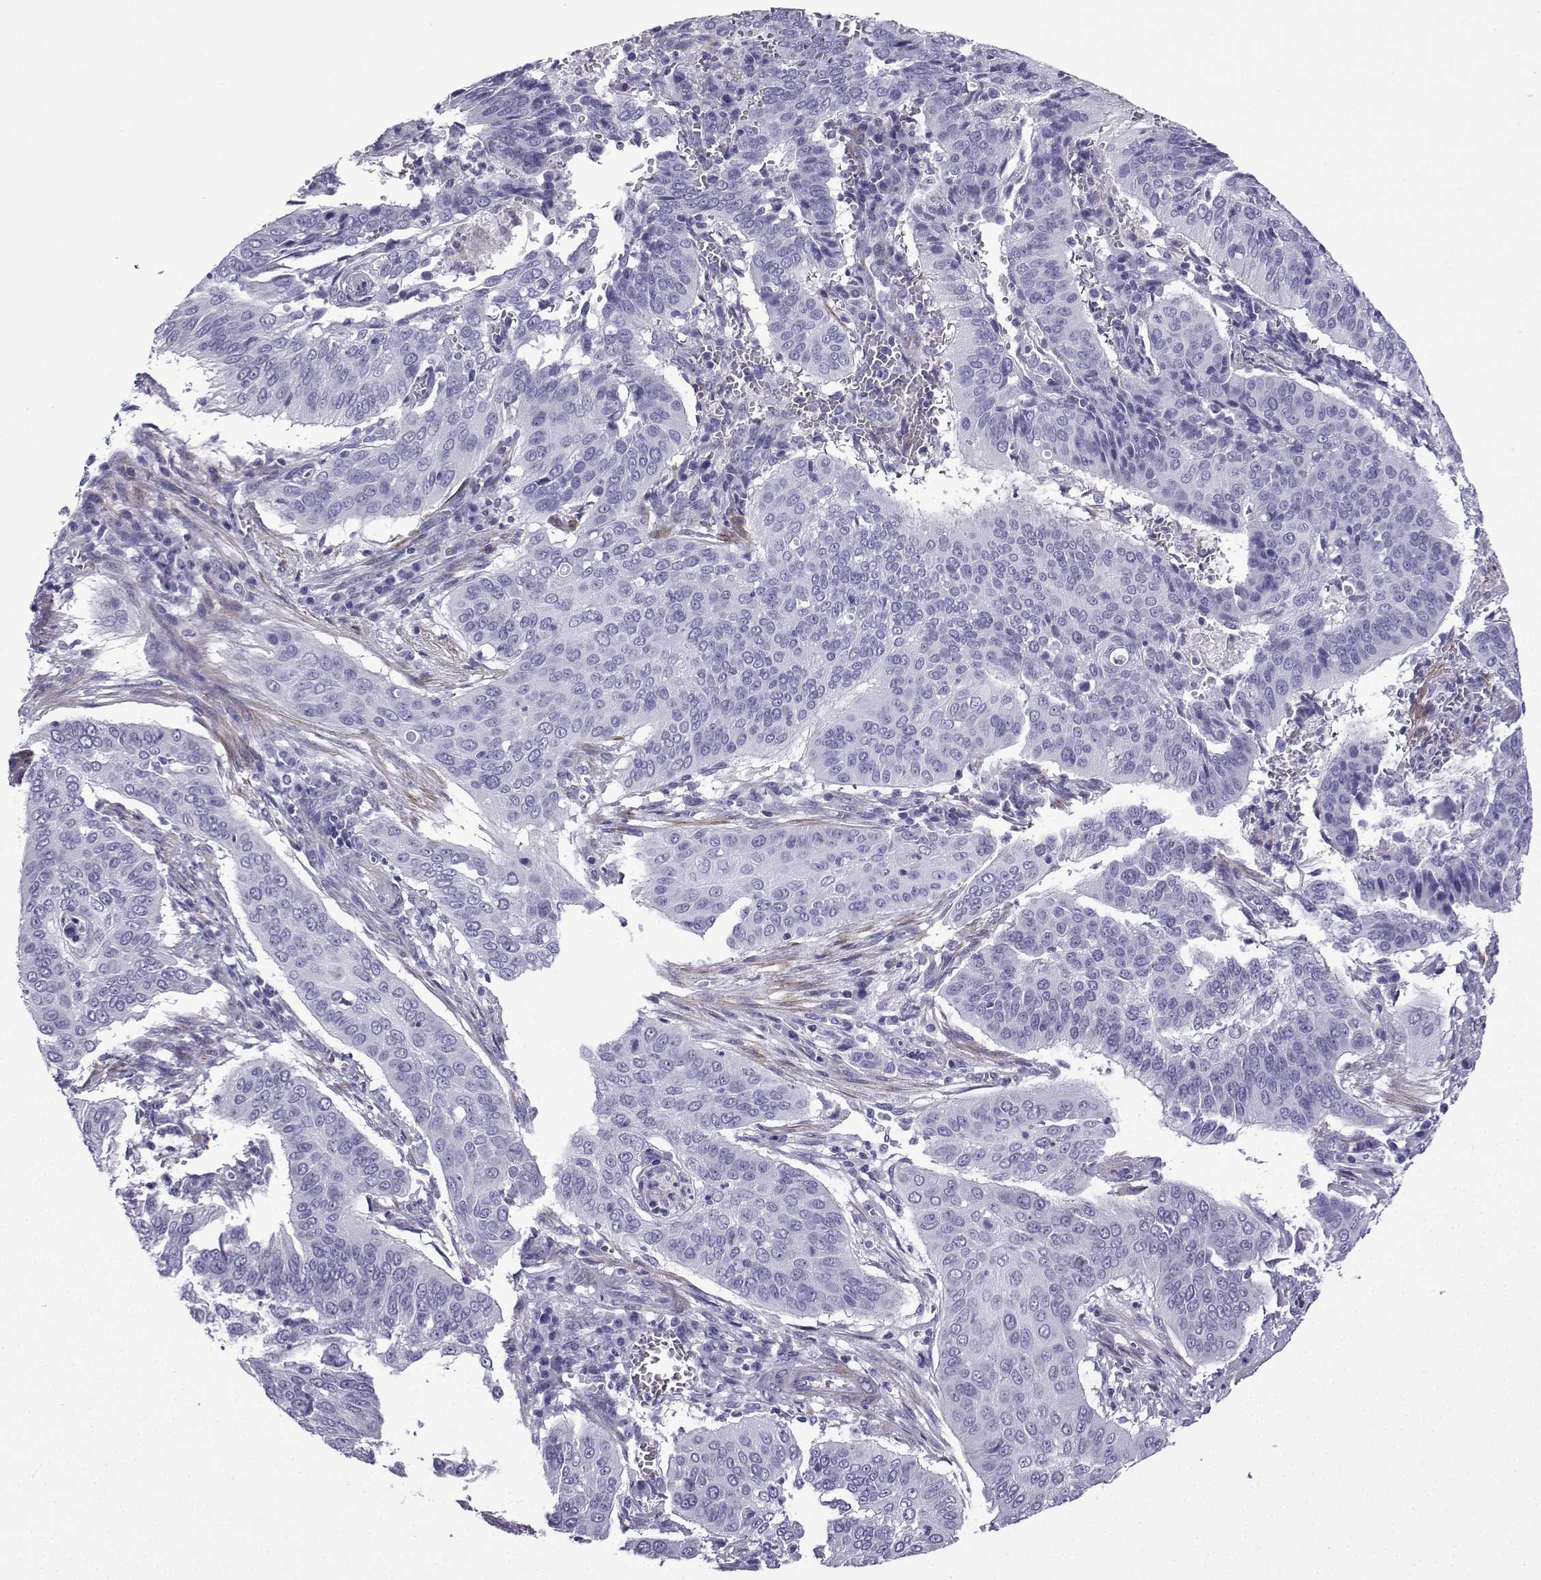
{"staining": {"intensity": "negative", "quantity": "none", "location": "none"}, "tissue": "cervical cancer", "cell_type": "Tumor cells", "image_type": "cancer", "snomed": [{"axis": "morphology", "description": "Squamous cell carcinoma, NOS"}, {"axis": "topography", "description": "Cervix"}], "caption": "Immunohistochemistry (IHC) photomicrograph of squamous cell carcinoma (cervical) stained for a protein (brown), which displays no positivity in tumor cells. (DAB immunohistochemistry (IHC) with hematoxylin counter stain).", "gene": "KCNF1", "patient": {"sex": "female", "age": 39}}